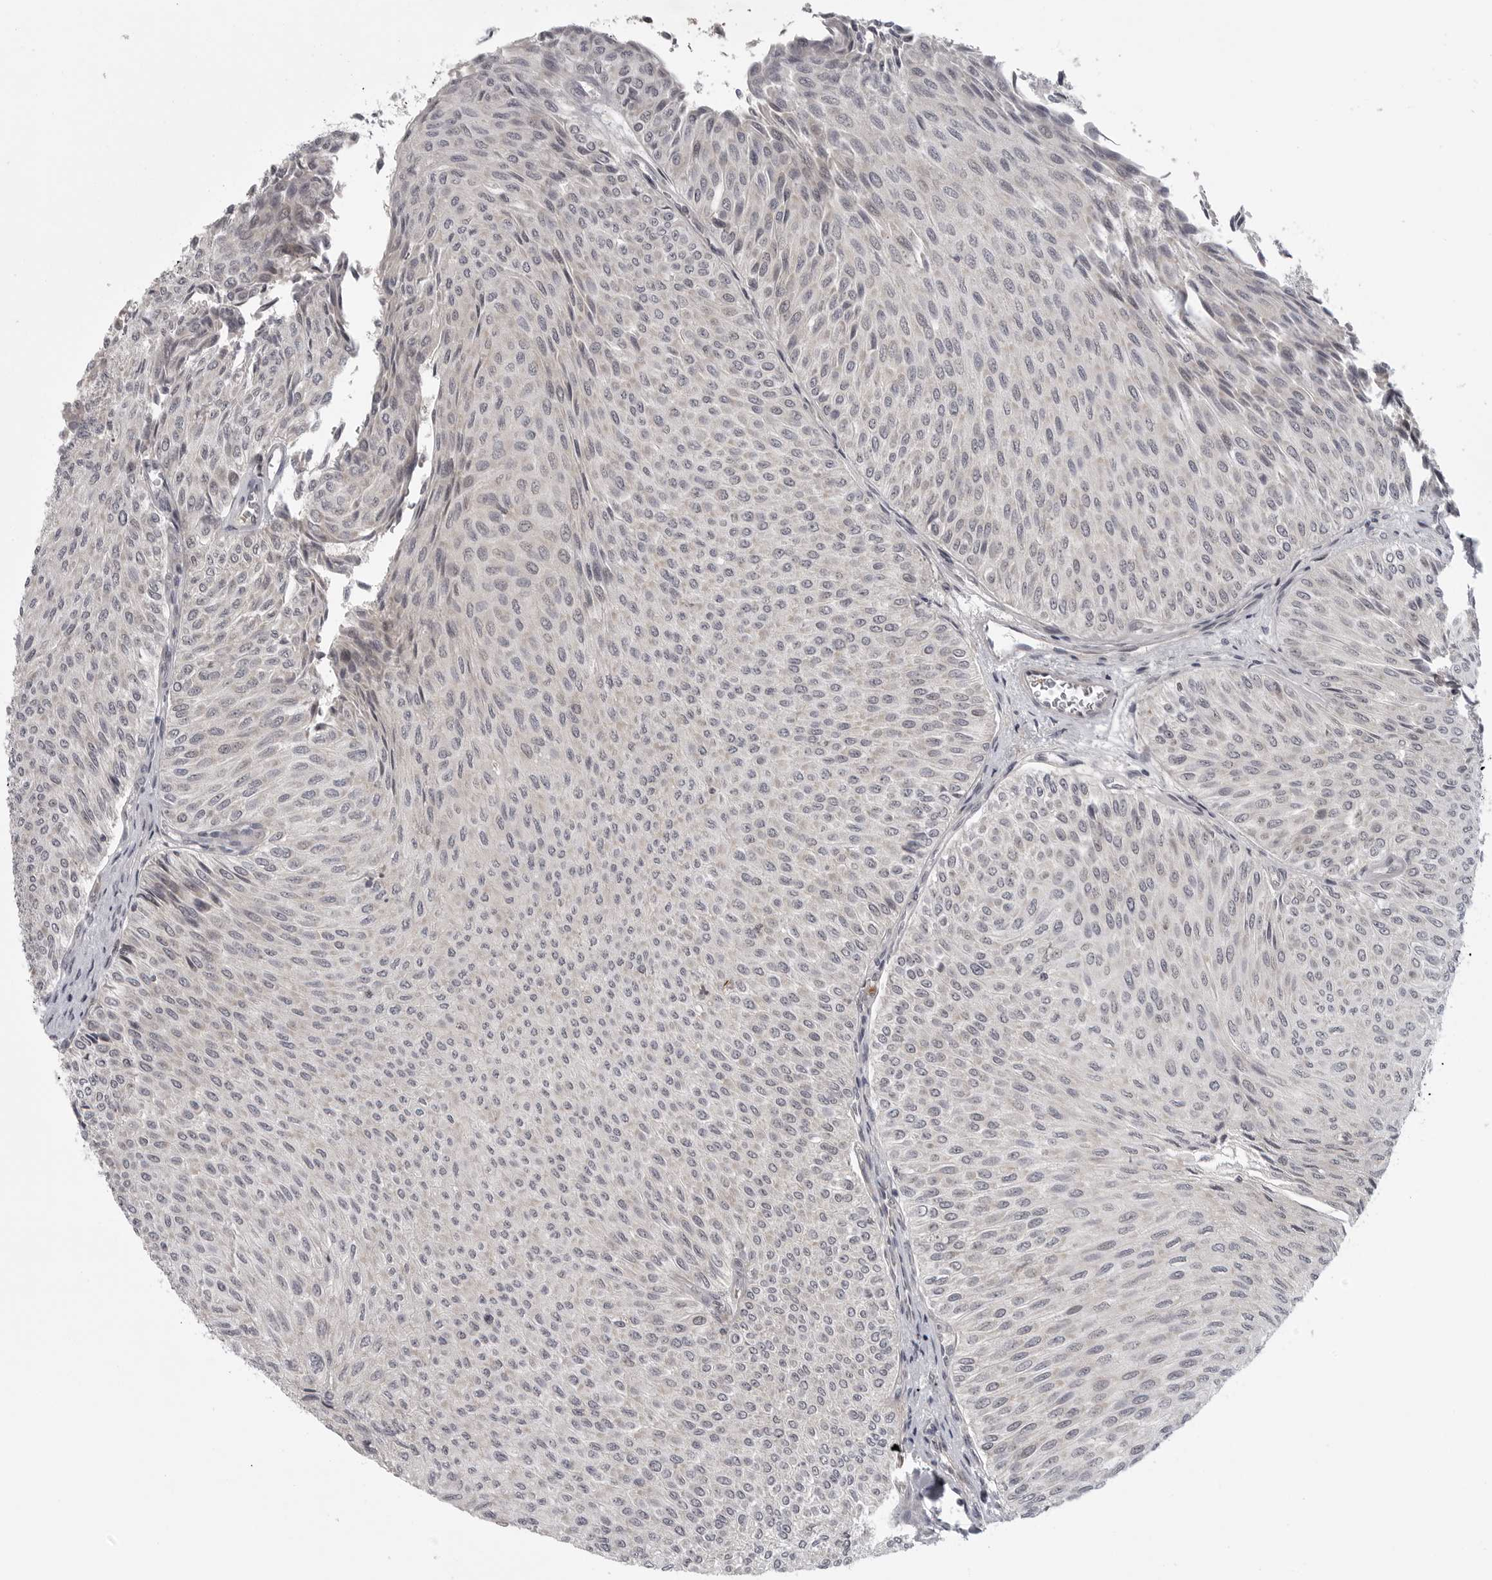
{"staining": {"intensity": "negative", "quantity": "none", "location": "none"}, "tissue": "urothelial cancer", "cell_type": "Tumor cells", "image_type": "cancer", "snomed": [{"axis": "morphology", "description": "Urothelial carcinoma, Low grade"}, {"axis": "topography", "description": "Urinary bladder"}], "caption": "An image of low-grade urothelial carcinoma stained for a protein shows no brown staining in tumor cells. (Immunohistochemistry, brightfield microscopy, high magnification).", "gene": "CD300LD", "patient": {"sex": "male", "age": 78}}